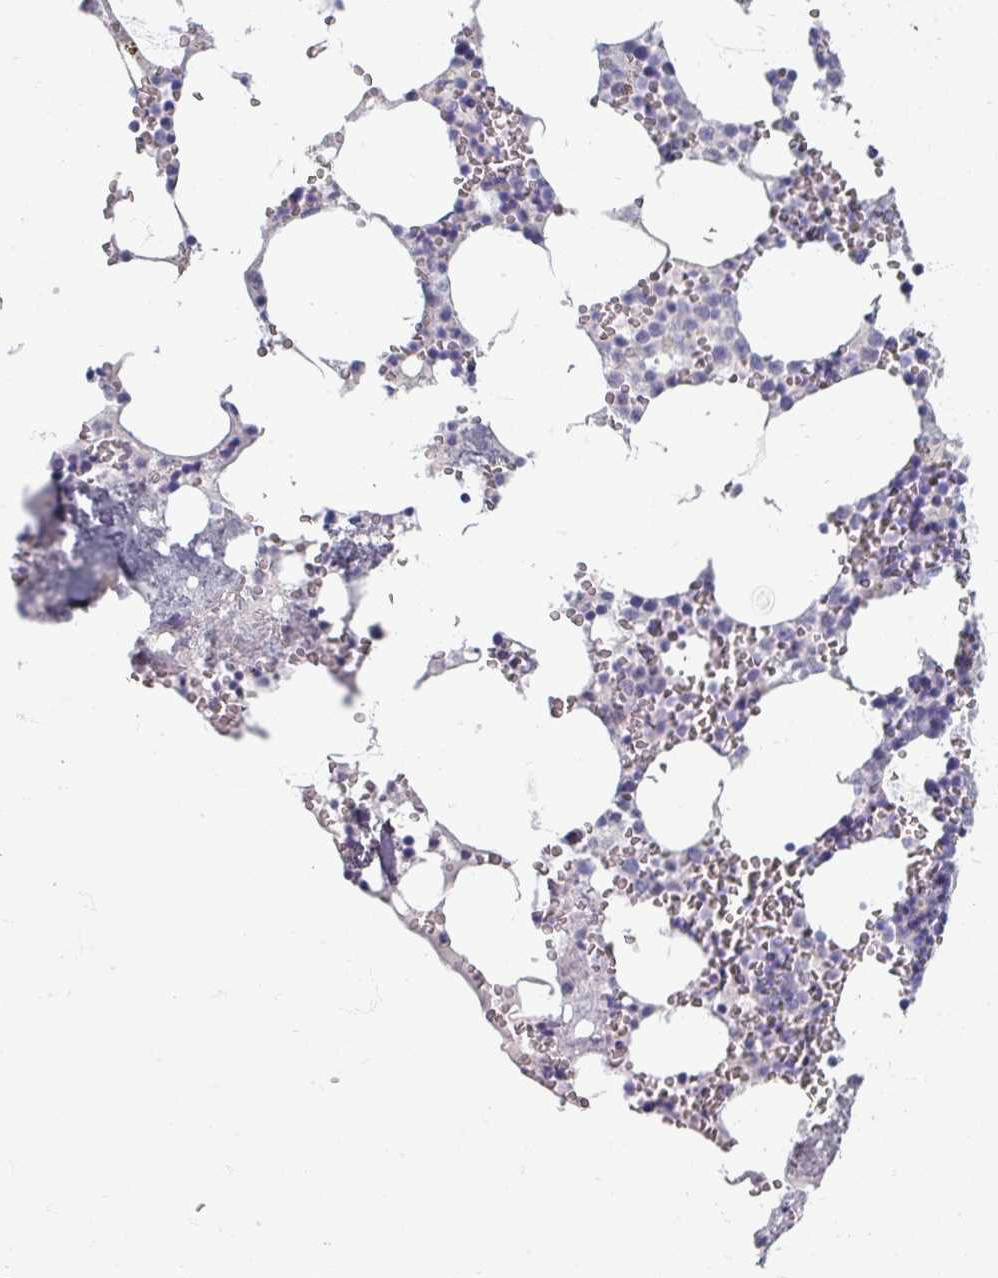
{"staining": {"intensity": "negative", "quantity": "none", "location": "none"}, "tissue": "bone marrow", "cell_type": "Hematopoietic cells", "image_type": "normal", "snomed": [{"axis": "morphology", "description": "Normal tissue, NOS"}, {"axis": "topography", "description": "Bone marrow"}], "caption": "IHC image of unremarkable bone marrow stained for a protein (brown), which displays no expression in hematopoietic cells.", "gene": "ZNF878", "patient": {"sex": "male", "age": 54}}